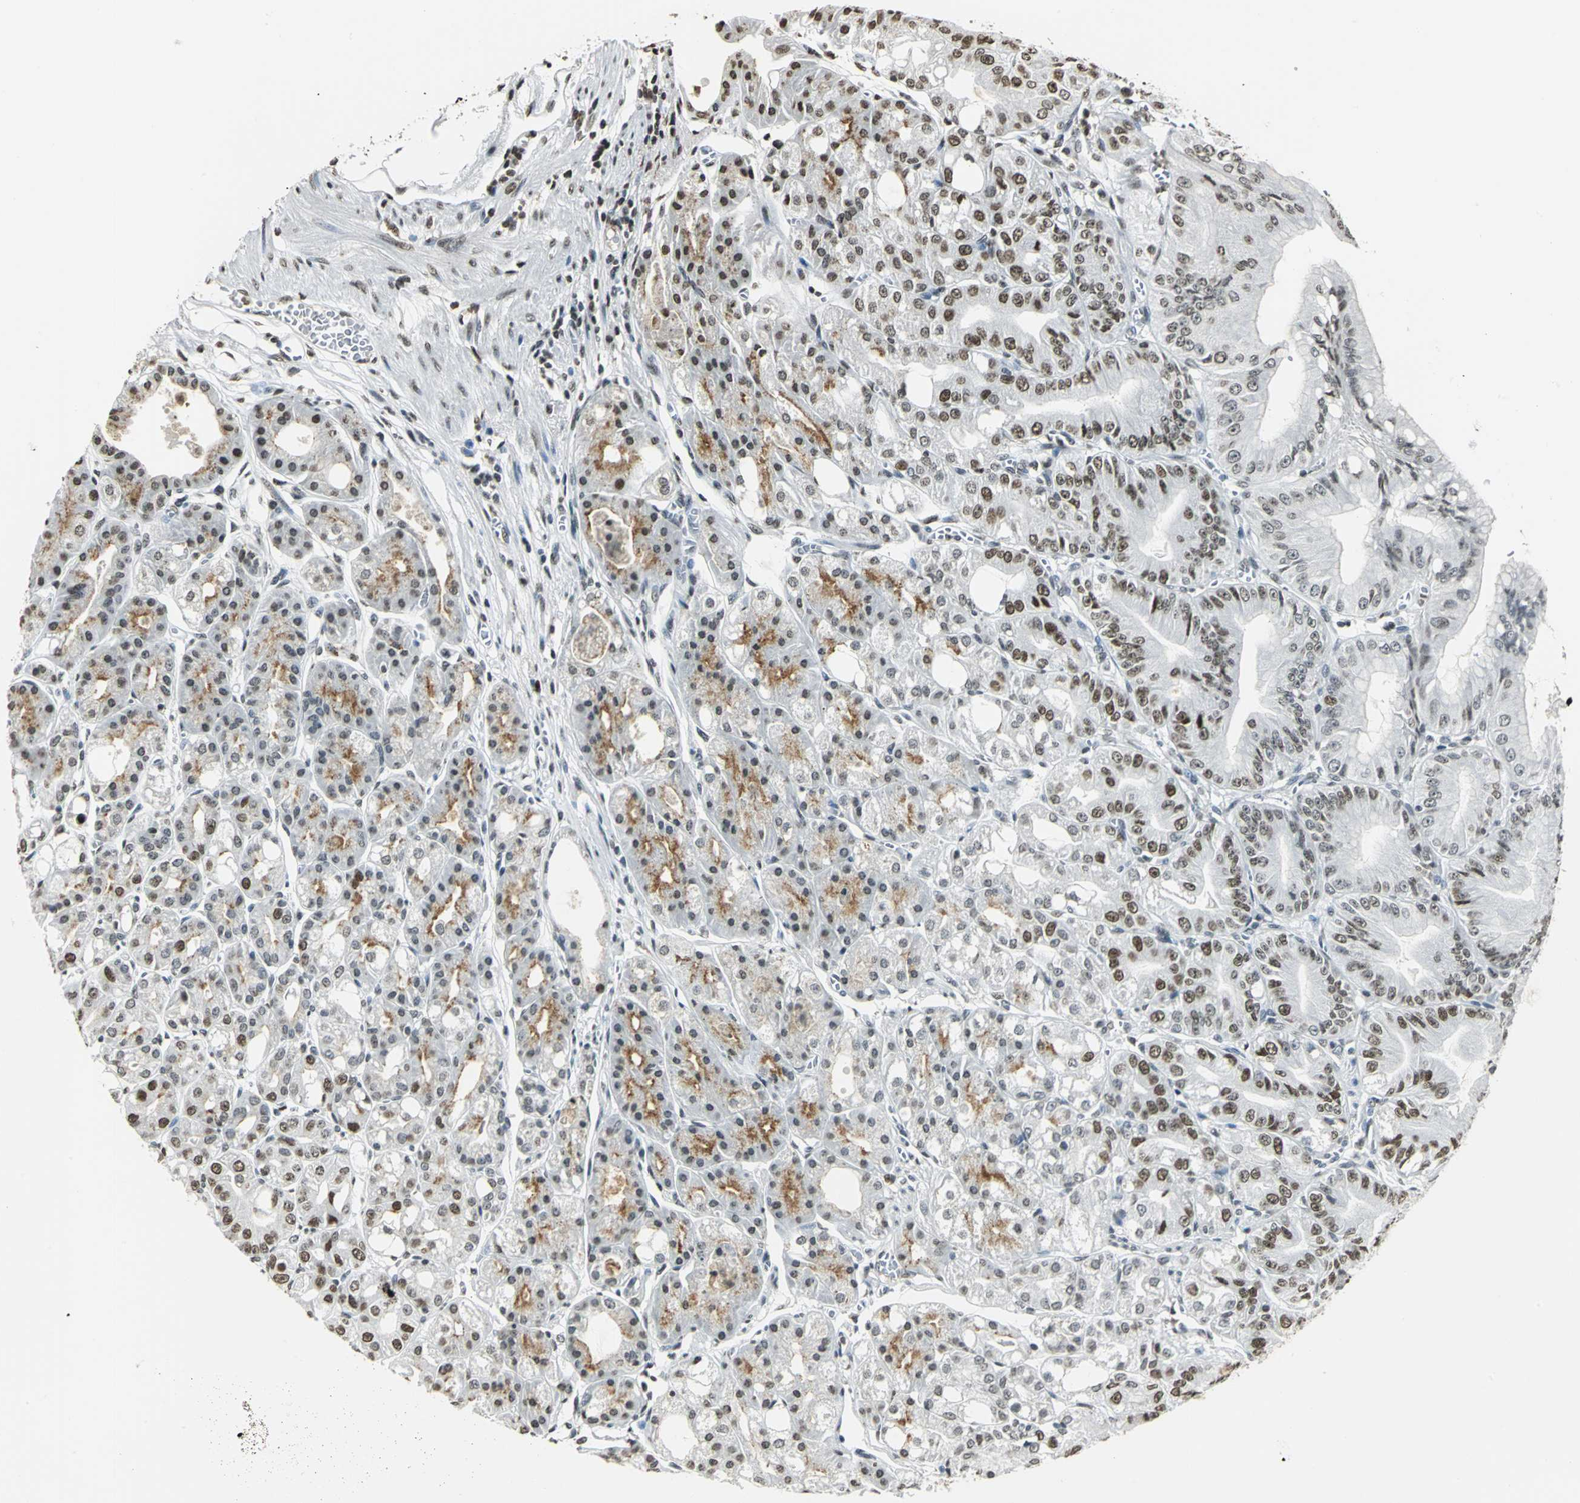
{"staining": {"intensity": "strong", "quantity": "25%-75%", "location": "cytoplasmic/membranous,nuclear"}, "tissue": "stomach", "cell_type": "Glandular cells", "image_type": "normal", "snomed": [{"axis": "morphology", "description": "Normal tissue, NOS"}, {"axis": "topography", "description": "Stomach, lower"}], "caption": "Brown immunohistochemical staining in unremarkable human stomach demonstrates strong cytoplasmic/membranous,nuclear staining in about 25%-75% of glandular cells.", "gene": "MCM4", "patient": {"sex": "male", "age": 71}}